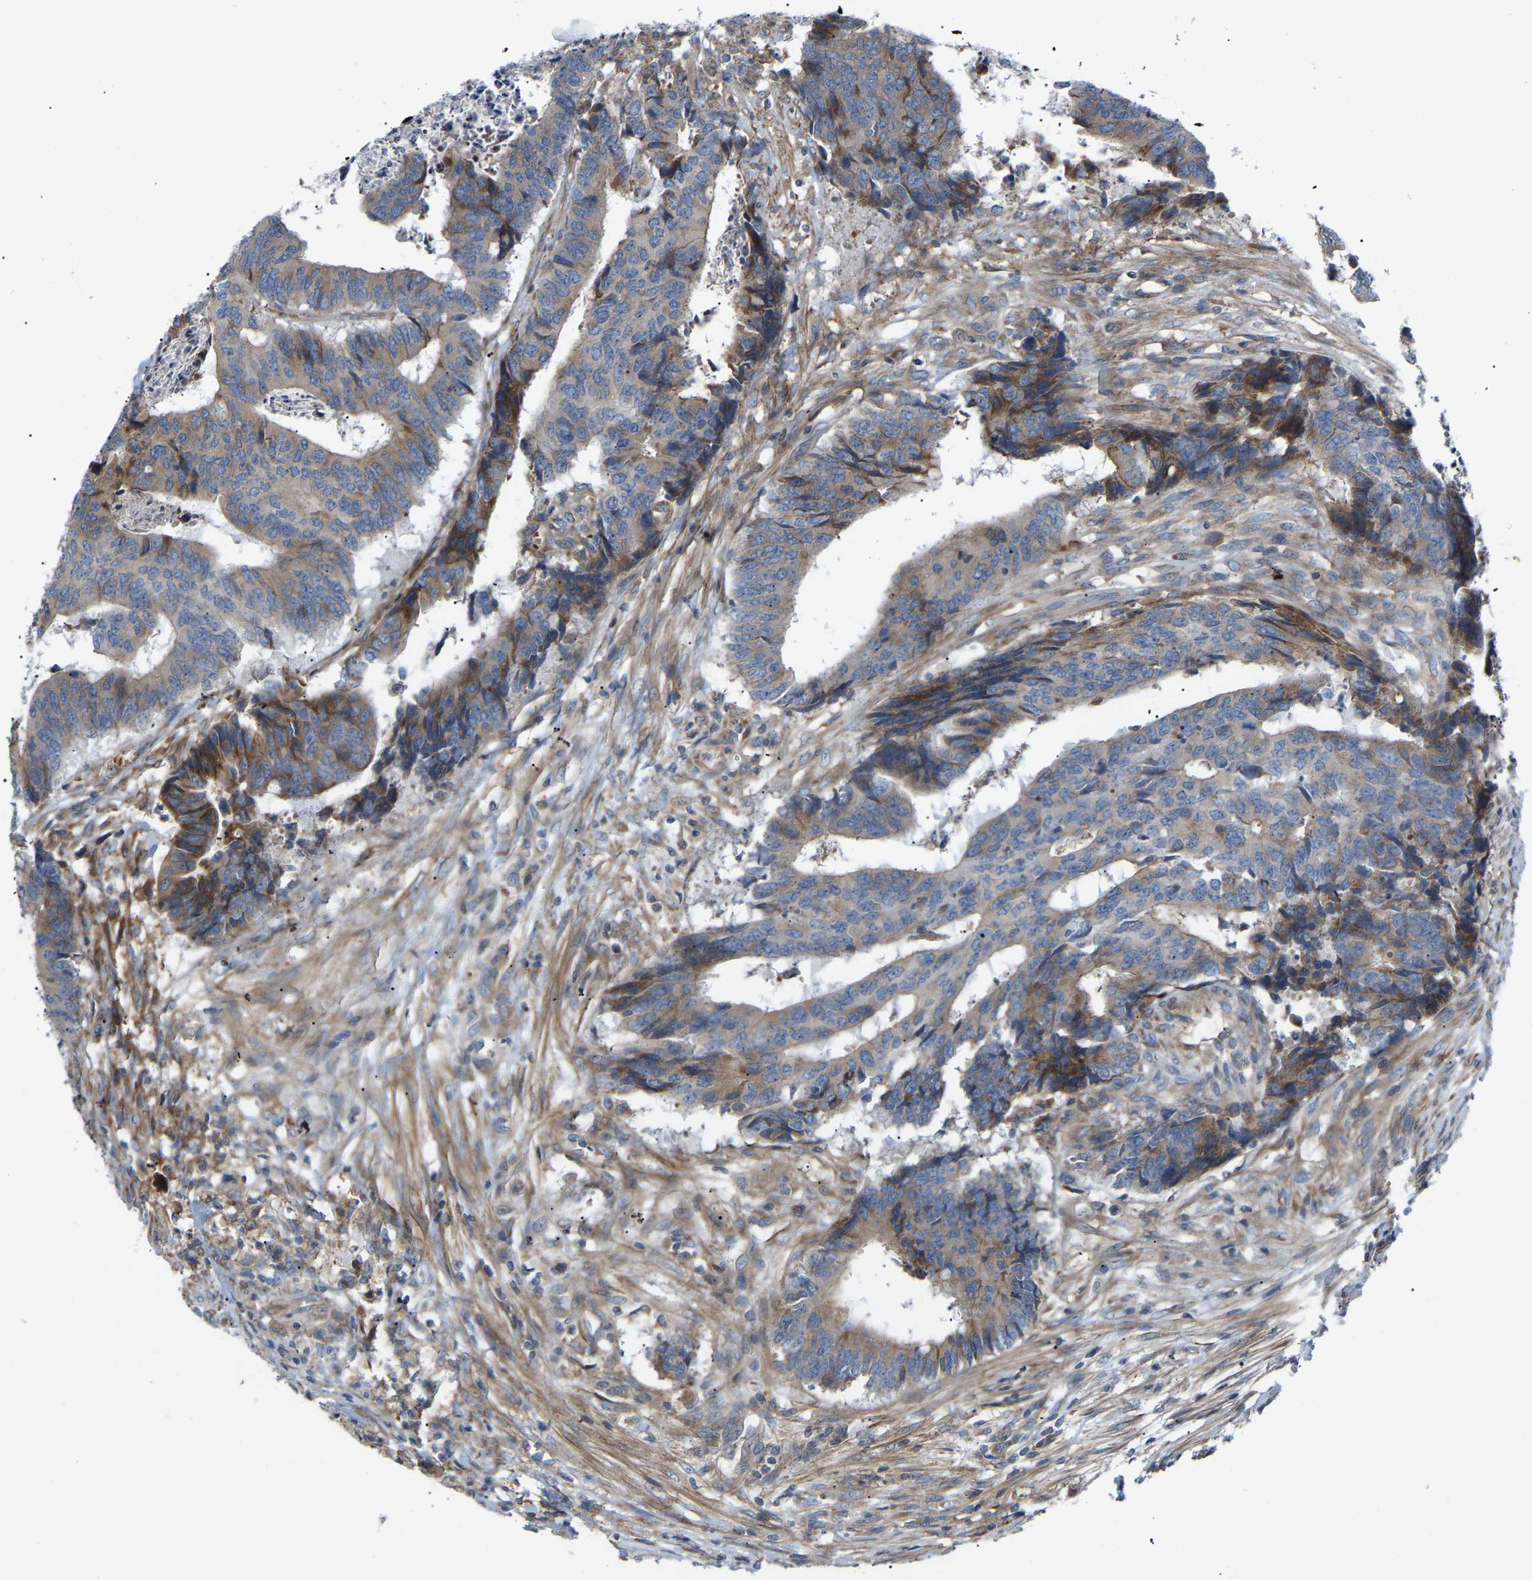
{"staining": {"intensity": "weak", "quantity": "25%-75%", "location": "cytoplasmic/membranous"}, "tissue": "colorectal cancer", "cell_type": "Tumor cells", "image_type": "cancer", "snomed": [{"axis": "morphology", "description": "Adenocarcinoma, NOS"}, {"axis": "topography", "description": "Rectum"}], "caption": "Immunohistochemistry (IHC) histopathology image of neoplastic tissue: human colorectal cancer (adenocarcinoma) stained using IHC exhibits low levels of weak protein expression localized specifically in the cytoplasmic/membranous of tumor cells, appearing as a cytoplasmic/membranous brown color.", "gene": "TOR1B", "patient": {"sex": "male", "age": 84}}